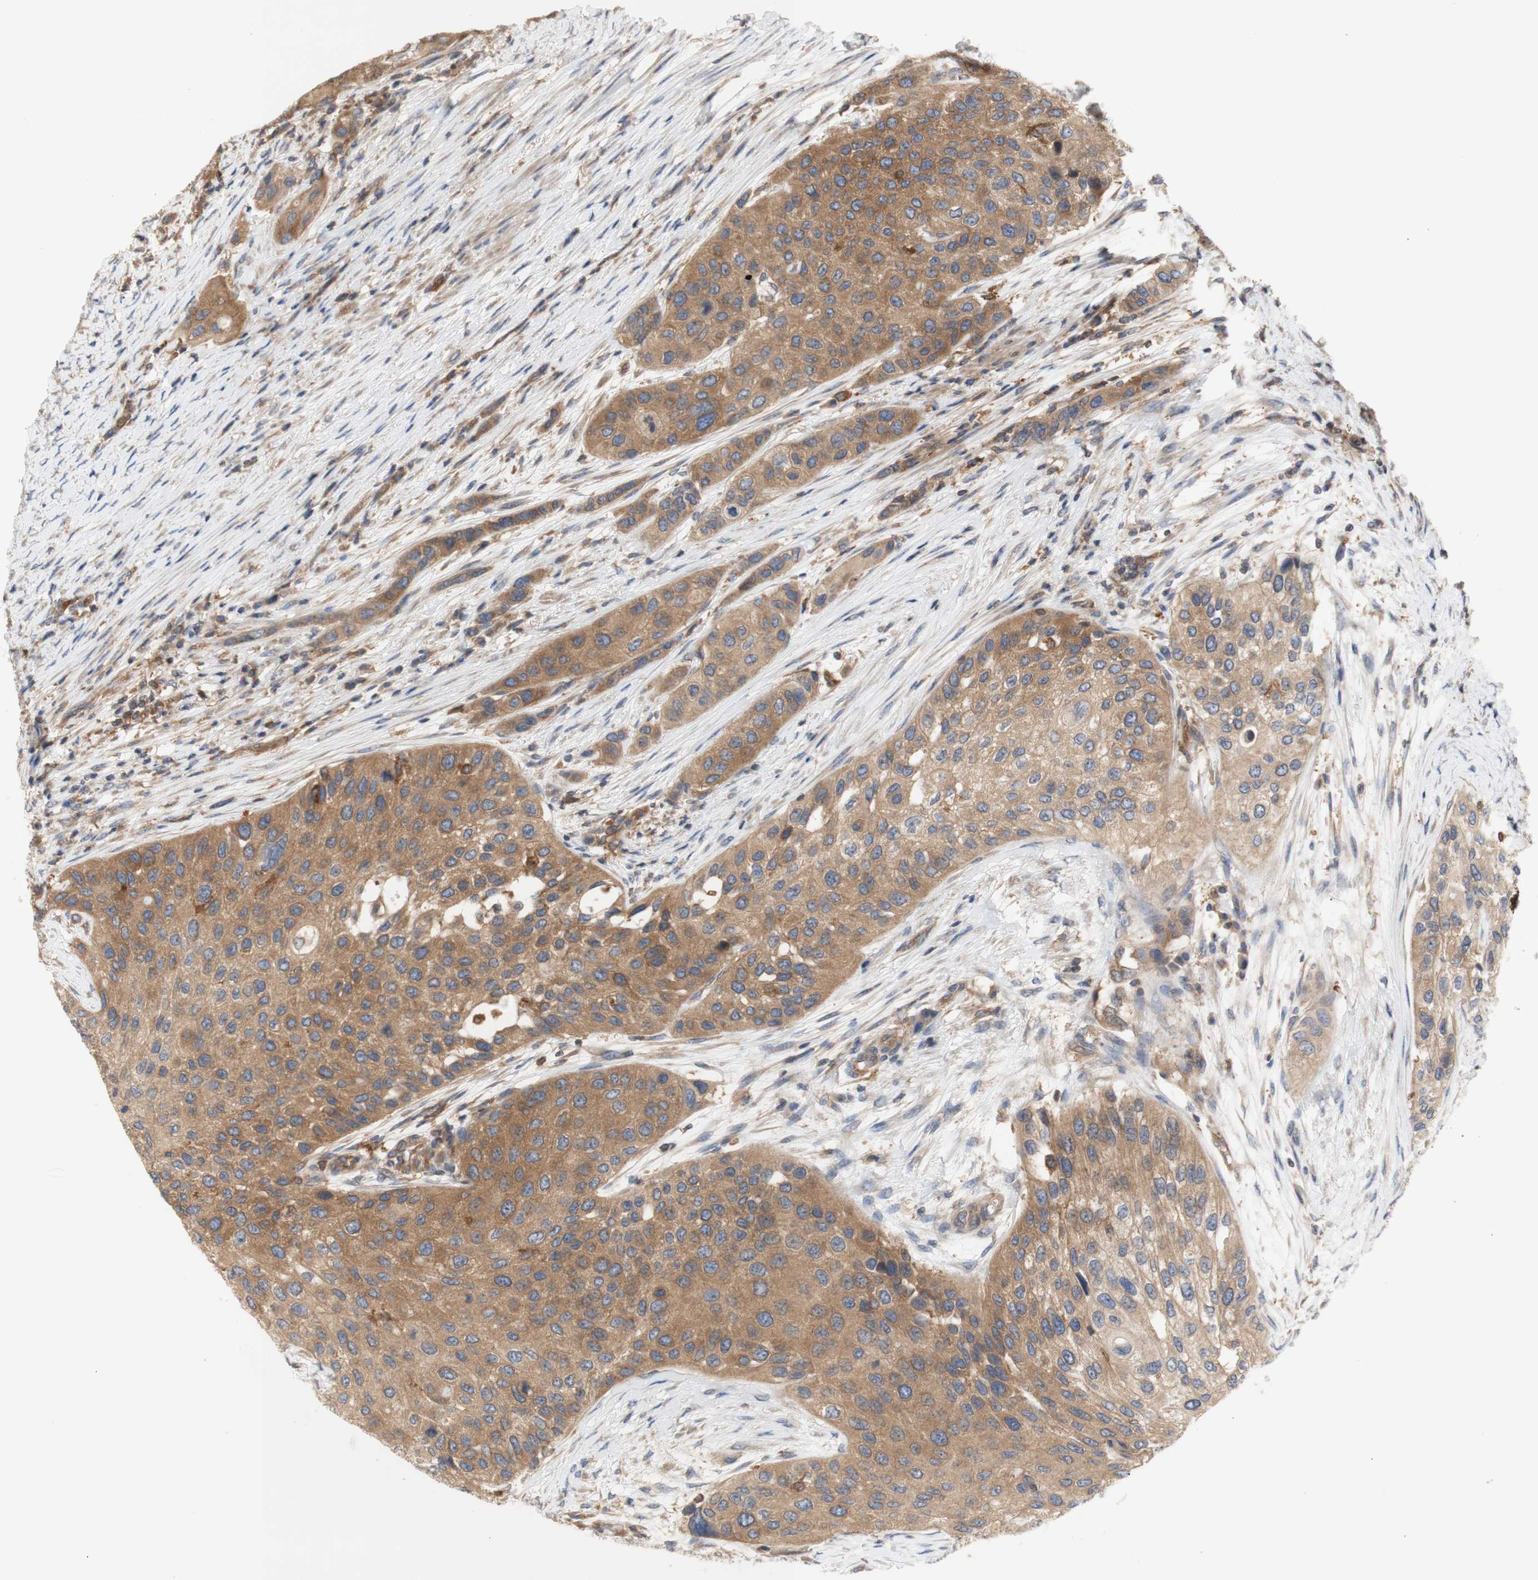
{"staining": {"intensity": "moderate", "quantity": ">75%", "location": "cytoplasmic/membranous"}, "tissue": "urothelial cancer", "cell_type": "Tumor cells", "image_type": "cancer", "snomed": [{"axis": "morphology", "description": "Urothelial carcinoma, High grade"}, {"axis": "topography", "description": "Urinary bladder"}], "caption": "Brown immunohistochemical staining in urothelial carcinoma (high-grade) reveals moderate cytoplasmic/membranous expression in approximately >75% of tumor cells. The staining is performed using DAB (3,3'-diaminobenzidine) brown chromogen to label protein expression. The nuclei are counter-stained blue using hematoxylin.", "gene": "IKBKG", "patient": {"sex": "female", "age": 56}}